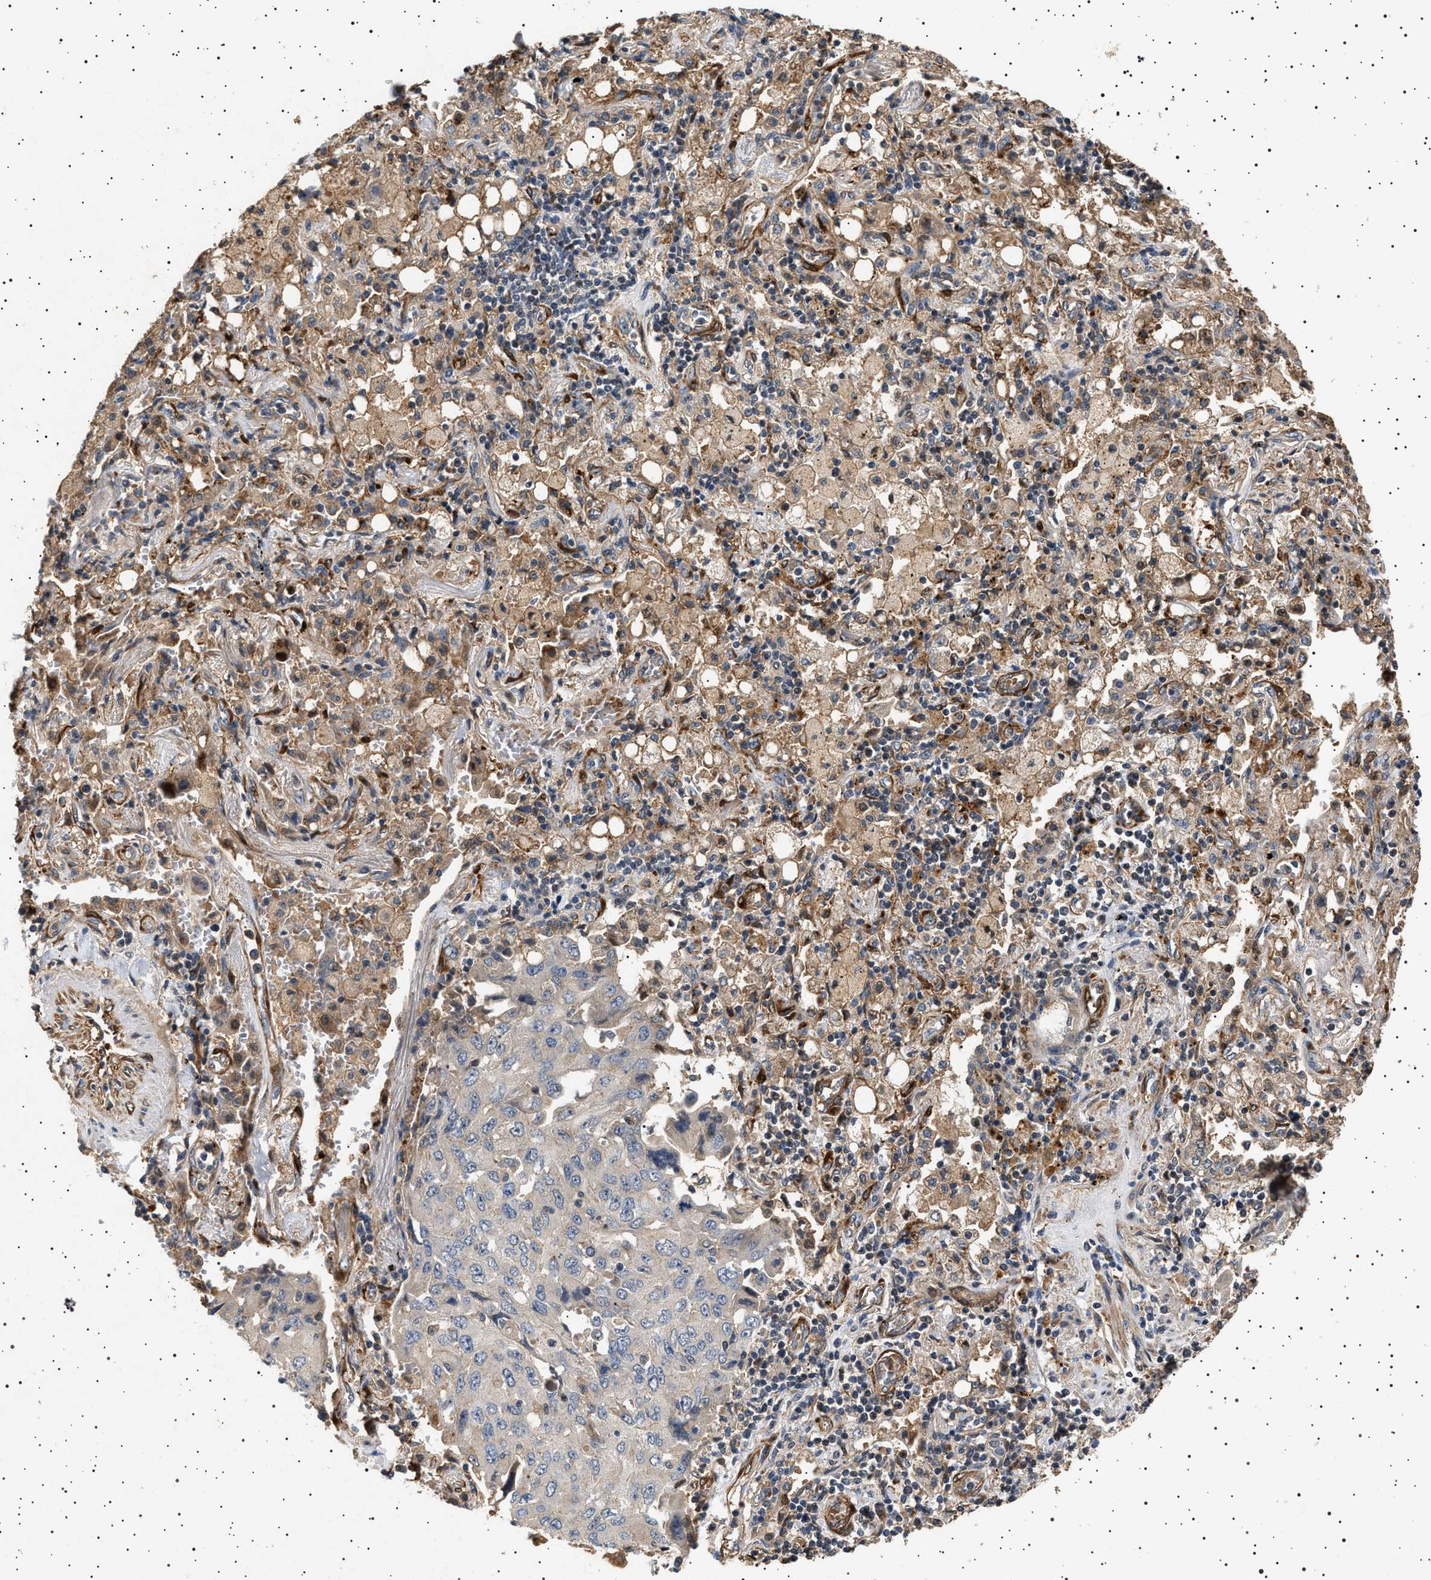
{"staining": {"intensity": "negative", "quantity": "none", "location": "none"}, "tissue": "lung cancer", "cell_type": "Tumor cells", "image_type": "cancer", "snomed": [{"axis": "morphology", "description": "Adenocarcinoma, NOS"}, {"axis": "topography", "description": "Lung"}], "caption": "Image shows no significant protein expression in tumor cells of adenocarcinoma (lung). (Brightfield microscopy of DAB immunohistochemistry (IHC) at high magnification).", "gene": "GUCY1B1", "patient": {"sex": "female", "age": 65}}